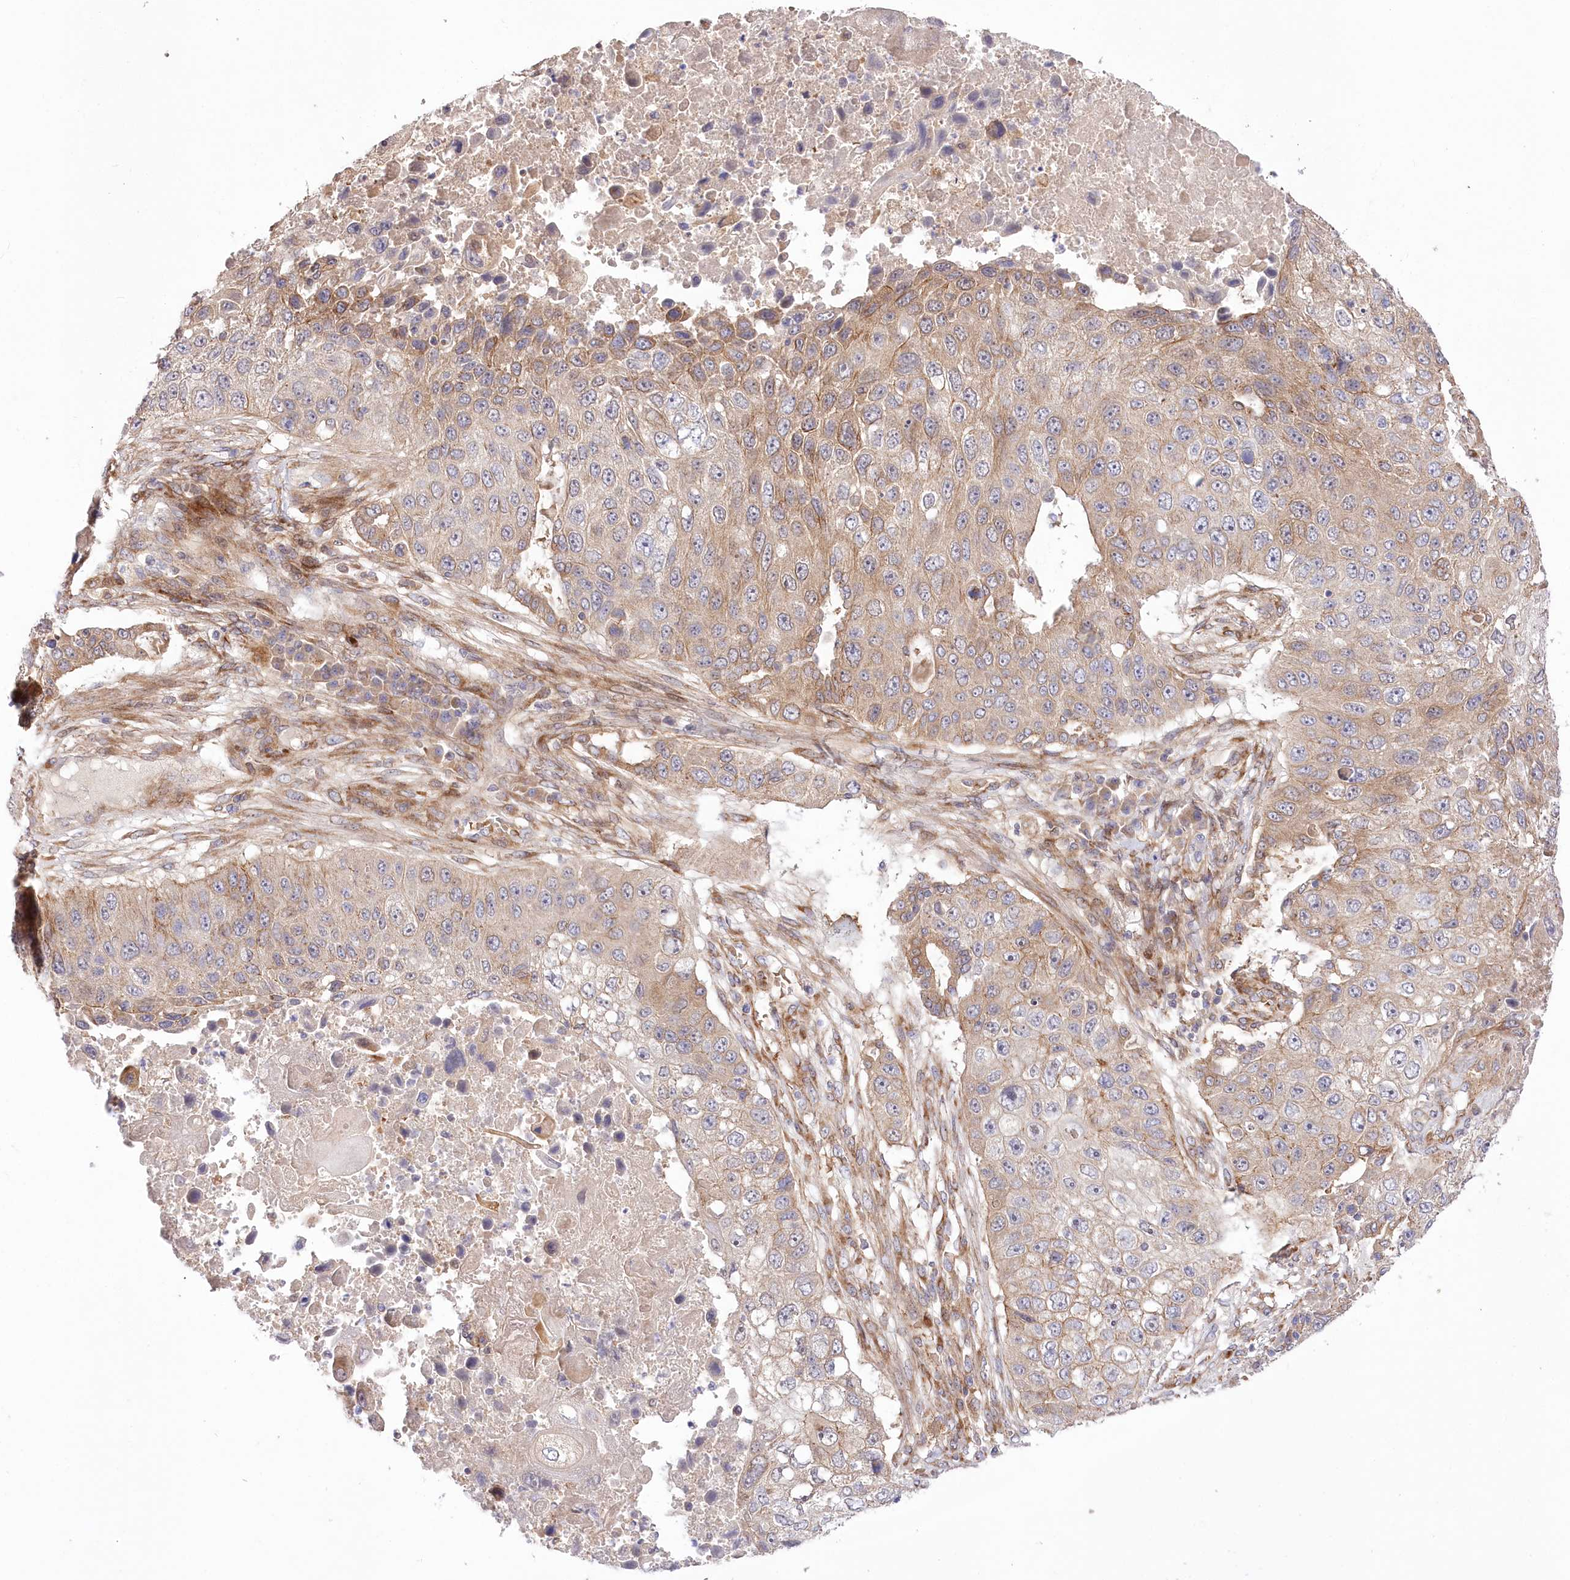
{"staining": {"intensity": "moderate", "quantity": "25%-75%", "location": "cytoplasmic/membranous"}, "tissue": "lung cancer", "cell_type": "Tumor cells", "image_type": "cancer", "snomed": [{"axis": "morphology", "description": "Squamous cell carcinoma, NOS"}, {"axis": "topography", "description": "Lung"}], "caption": "A brown stain highlights moderate cytoplasmic/membranous expression of a protein in squamous cell carcinoma (lung) tumor cells.", "gene": "TRUB1", "patient": {"sex": "male", "age": 61}}